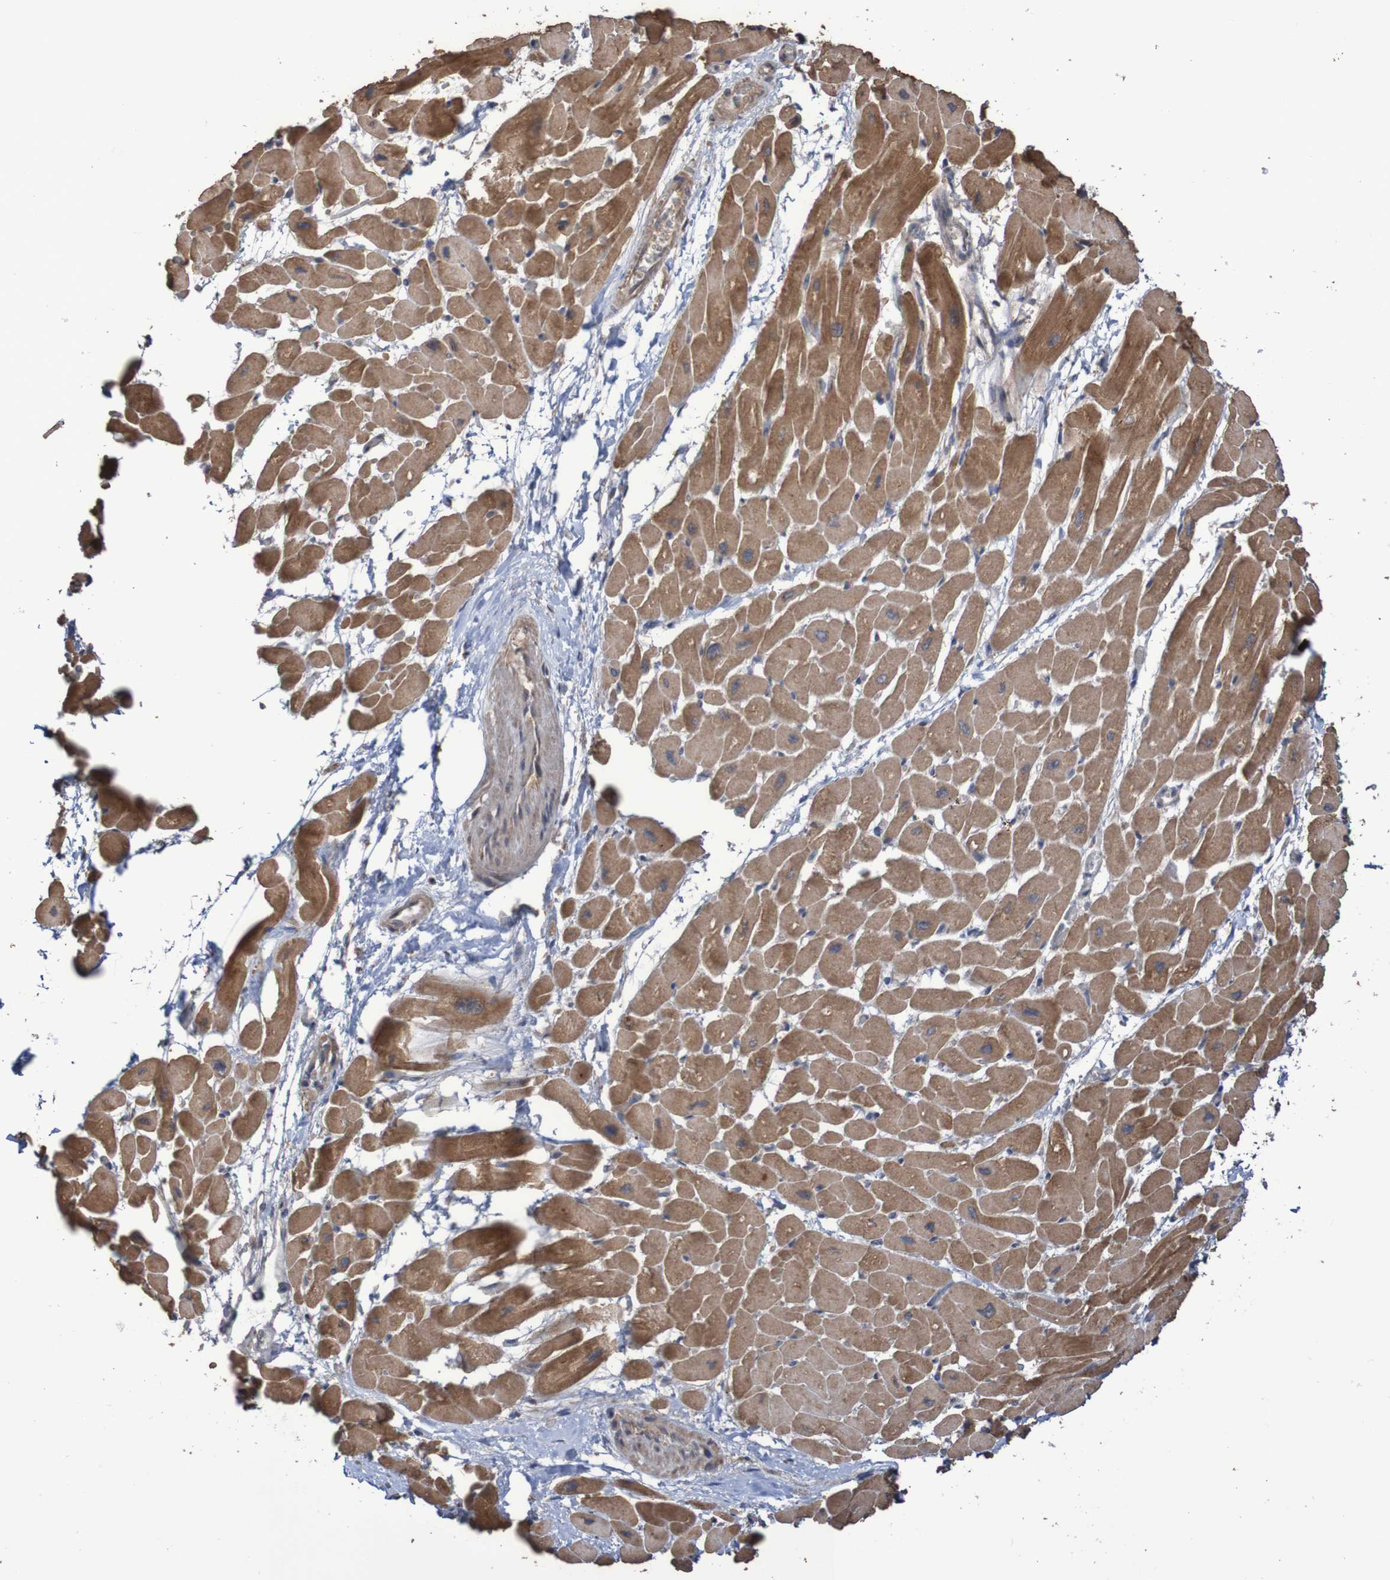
{"staining": {"intensity": "moderate", "quantity": ">75%", "location": "cytoplasmic/membranous"}, "tissue": "heart muscle", "cell_type": "Cardiomyocytes", "image_type": "normal", "snomed": [{"axis": "morphology", "description": "Normal tissue, NOS"}, {"axis": "topography", "description": "Heart"}], "caption": "An image showing moderate cytoplasmic/membranous expression in about >75% of cardiomyocytes in normal heart muscle, as visualized by brown immunohistochemical staining.", "gene": "PHYH", "patient": {"sex": "male", "age": 45}}